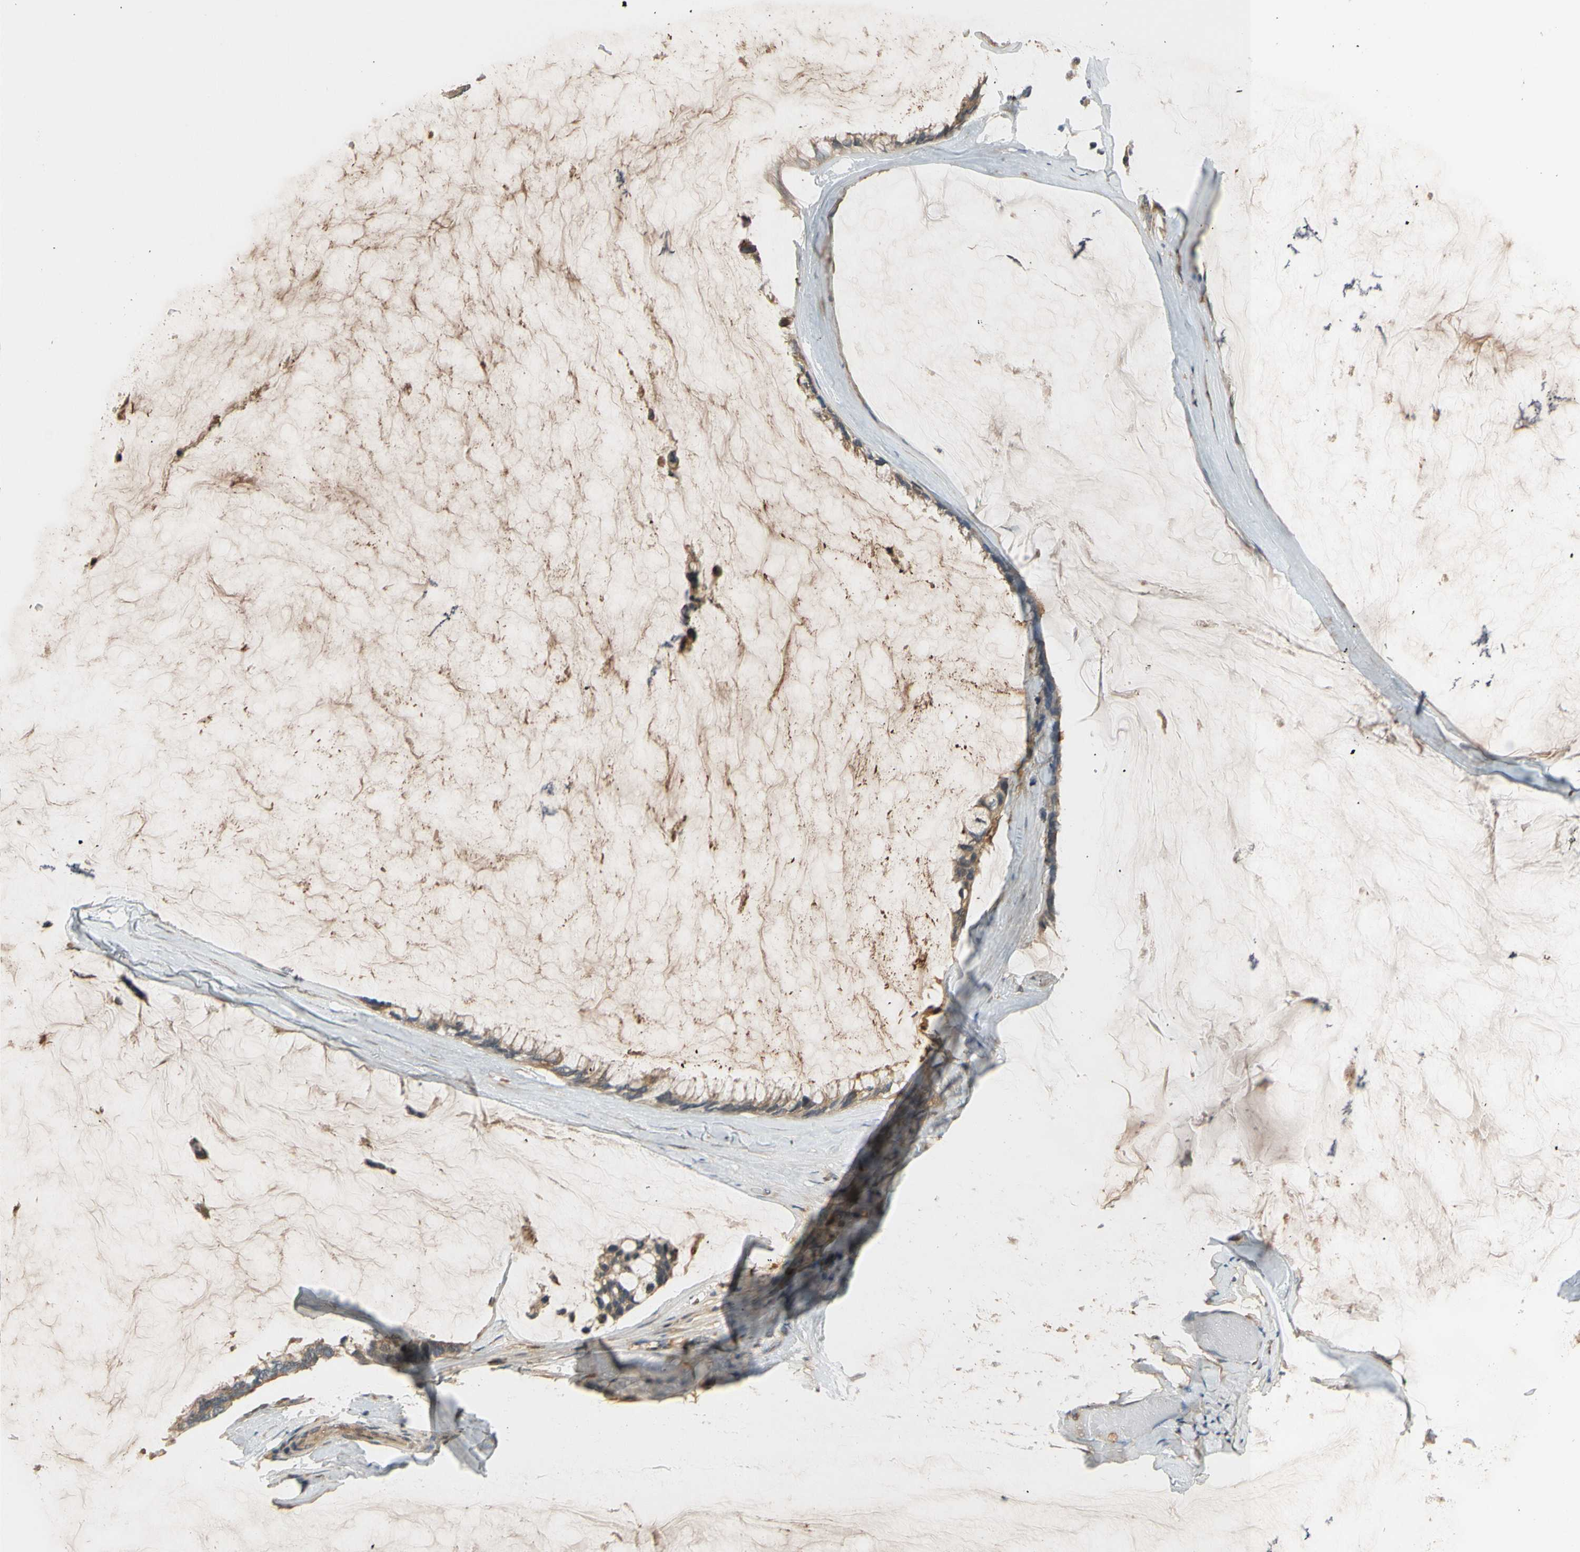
{"staining": {"intensity": "weak", "quantity": ">75%", "location": "cytoplasmic/membranous"}, "tissue": "ovarian cancer", "cell_type": "Tumor cells", "image_type": "cancer", "snomed": [{"axis": "morphology", "description": "Cystadenocarcinoma, mucinous, NOS"}, {"axis": "topography", "description": "Ovary"}], "caption": "This is an image of immunohistochemistry (IHC) staining of mucinous cystadenocarcinoma (ovarian), which shows weak staining in the cytoplasmic/membranous of tumor cells.", "gene": "C4A", "patient": {"sex": "female", "age": 39}}